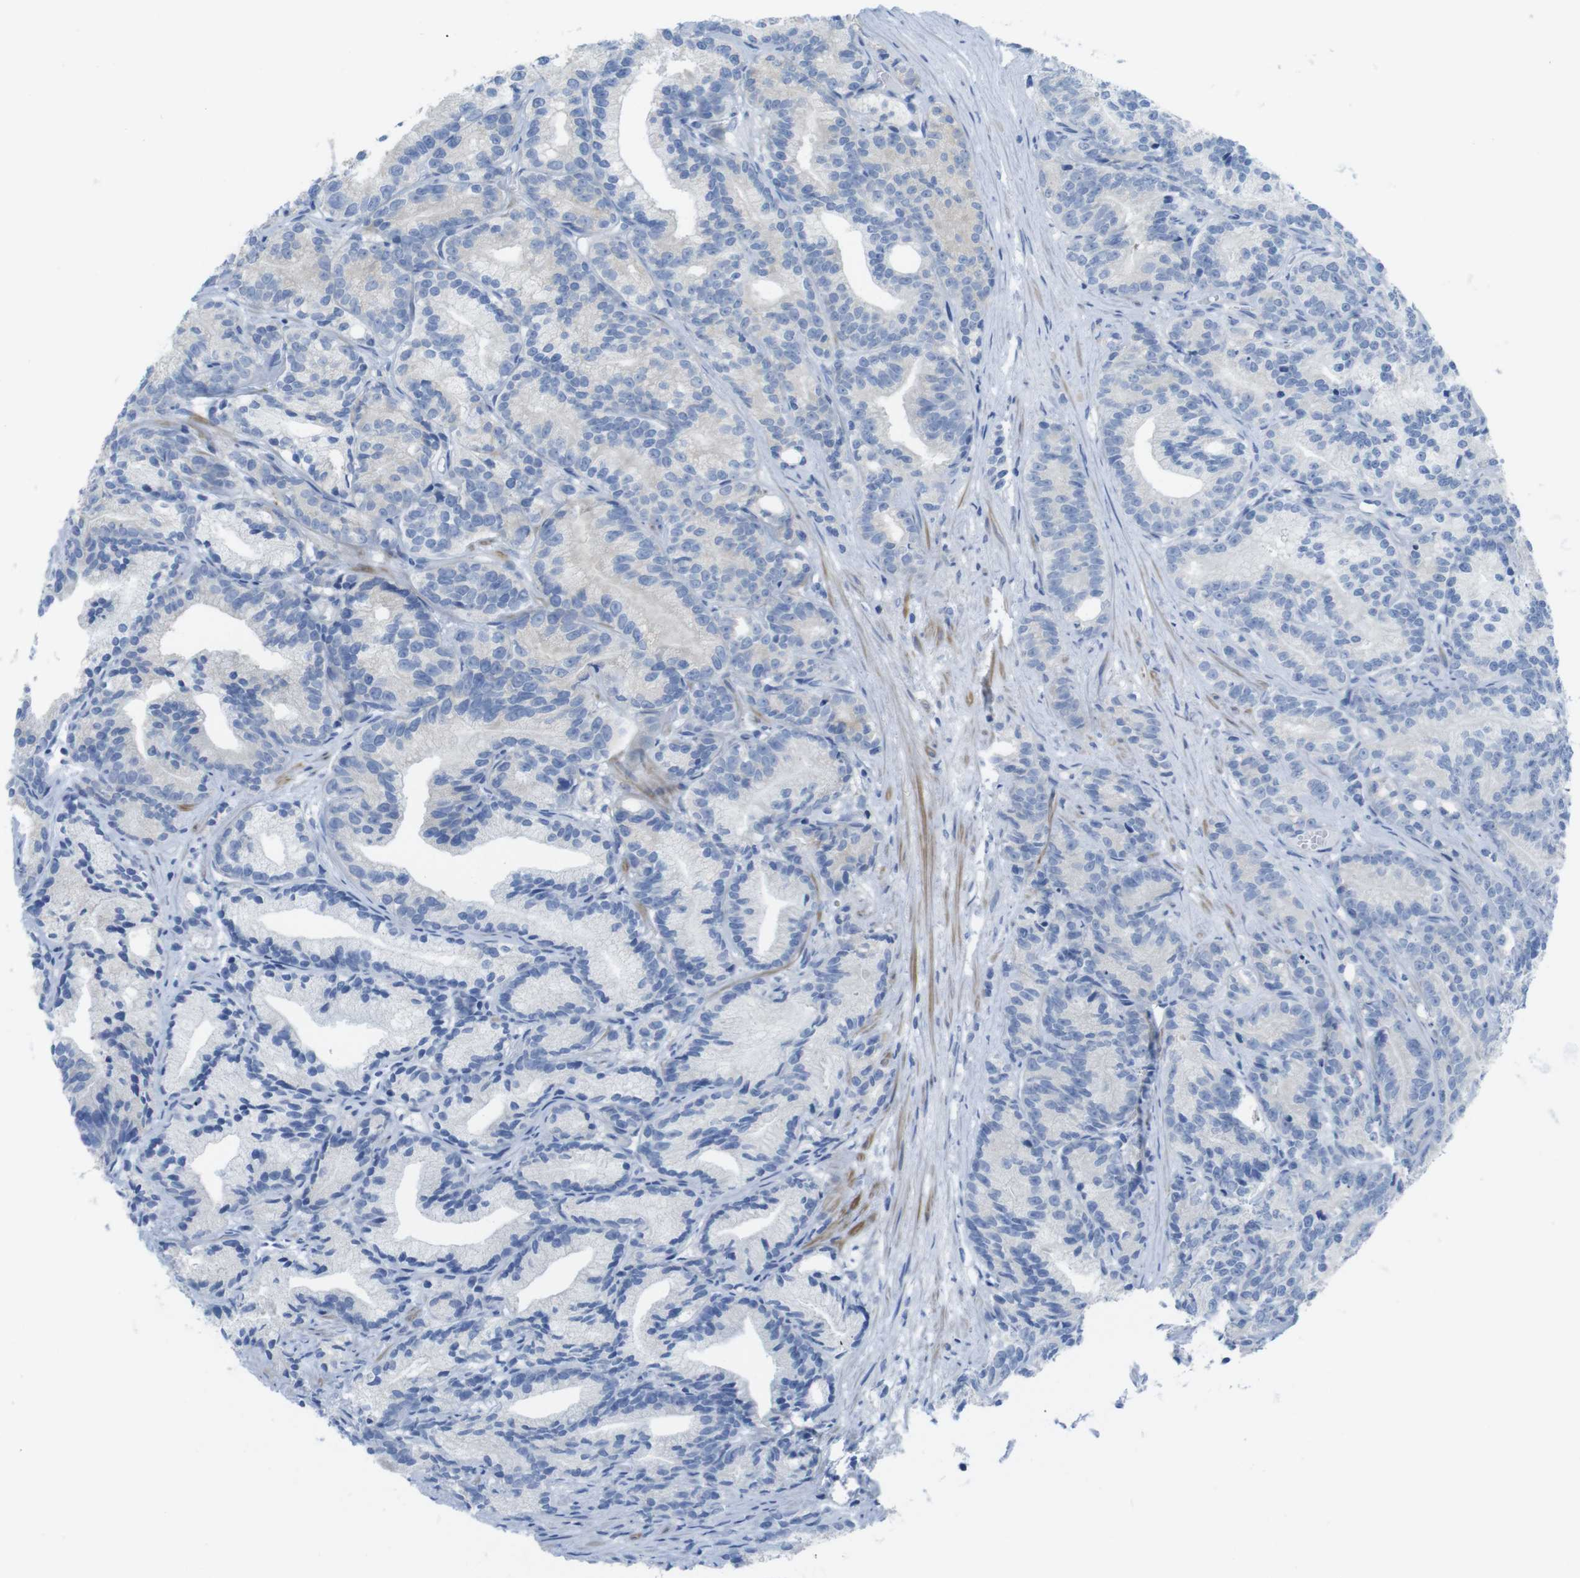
{"staining": {"intensity": "negative", "quantity": "none", "location": "none"}, "tissue": "prostate cancer", "cell_type": "Tumor cells", "image_type": "cancer", "snomed": [{"axis": "morphology", "description": "Adenocarcinoma, Low grade"}, {"axis": "topography", "description": "Prostate"}], "caption": "Immunohistochemistry photomicrograph of low-grade adenocarcinoma (prostate) stained for a protein (brown), which shows no staining in tumor cells.", "gene": "ASIC5", "patient": {"sex": "male", "age": 89}}